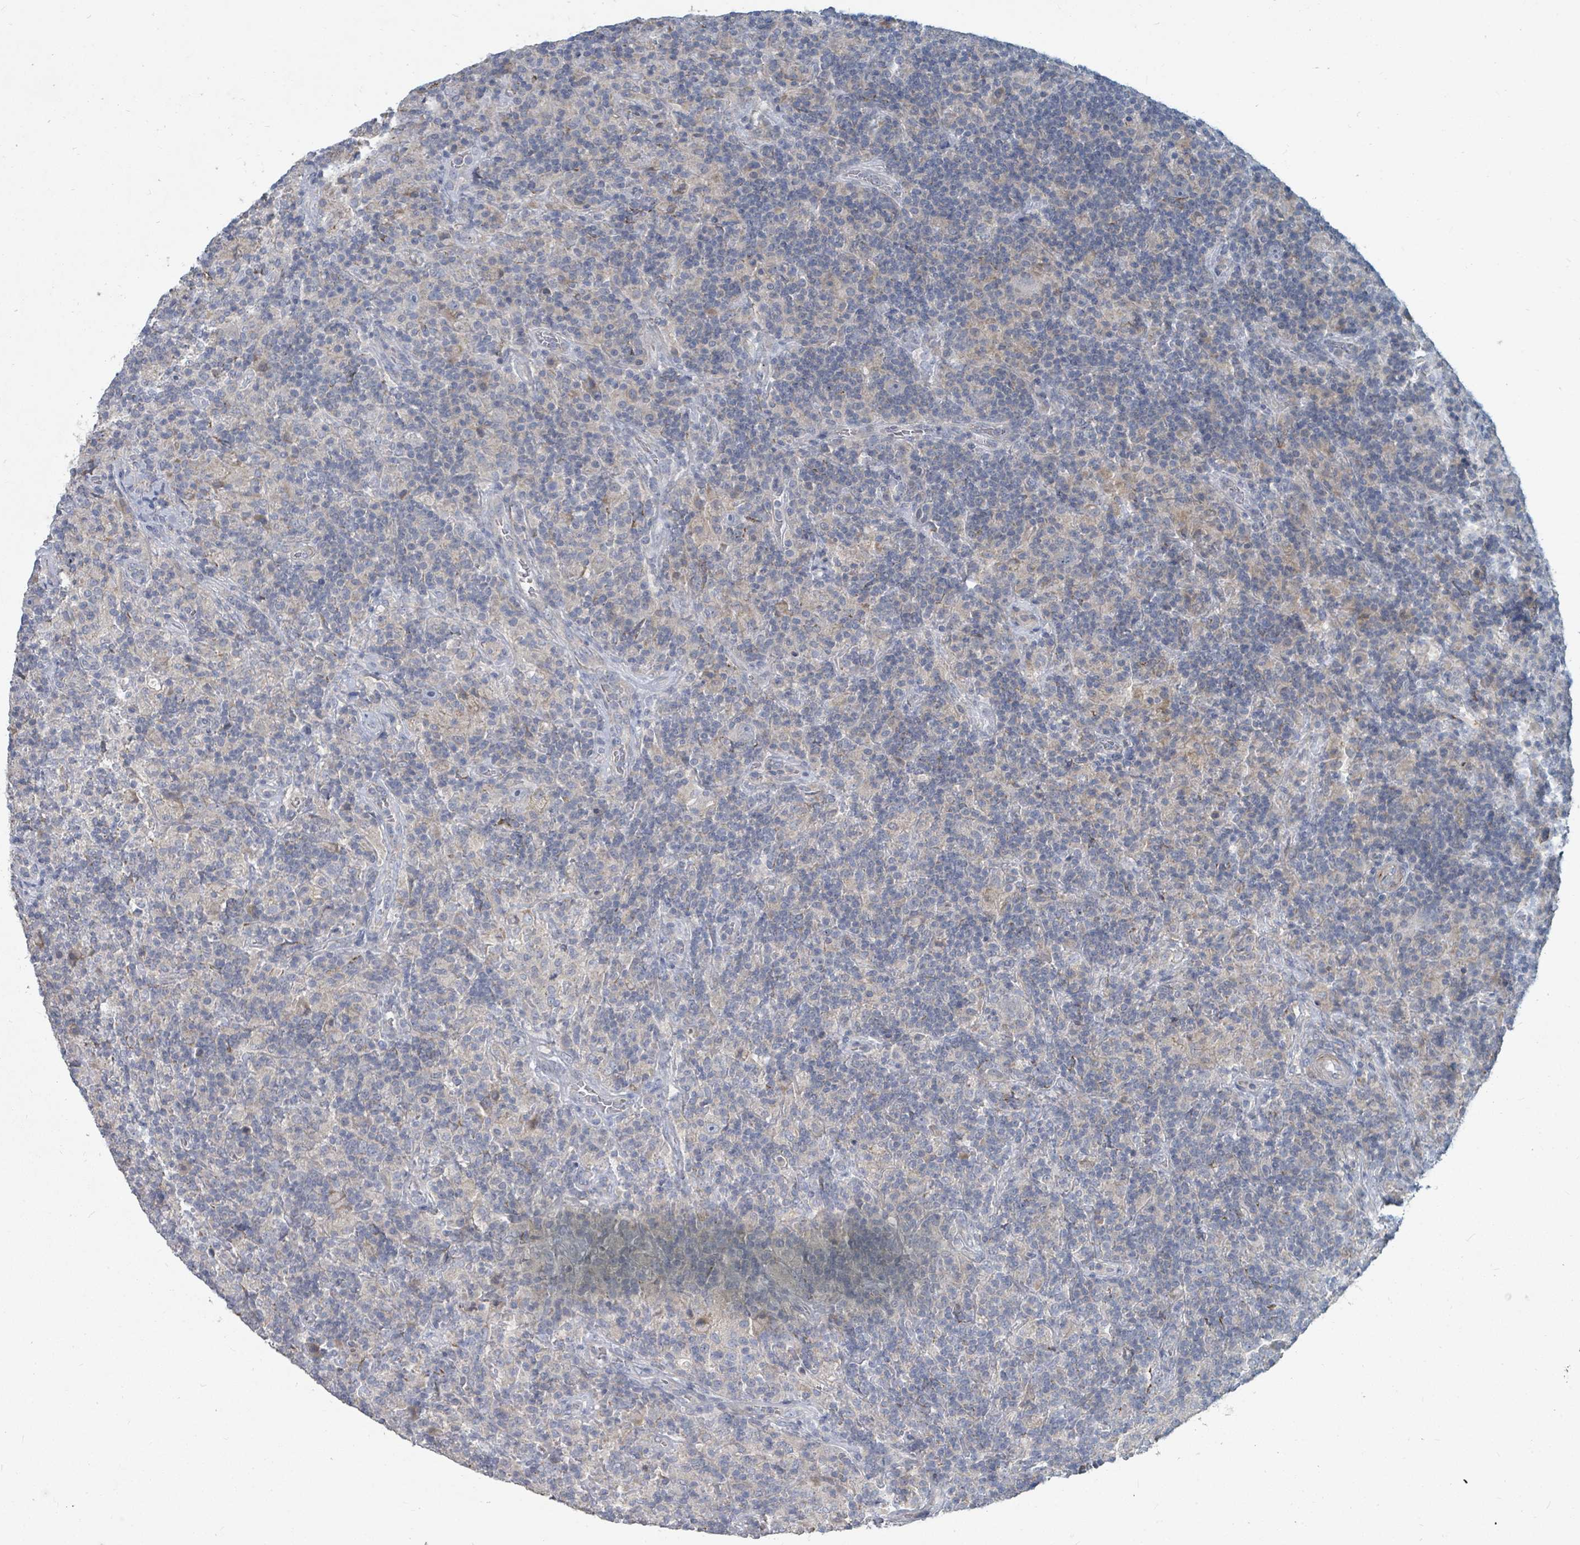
{"staining": {"intensity": "negative", "quantity": "none", "location": "none"}, "tissue": "lymphoma", "cell_type": "Tumor cells", "image_type": "cancer", "snomed": [{"axis": "morphology", "description": "Hodgkin's disease, NOS"}, {"axis": "topography", "description": "Lymph node"}], "caption": "Tumor cells show no significant protein expression in Hodgkin's disease. The staining was performed using DAB (3,3'-diaminobenzidine) to visualize the protein expression in brown, while the nuclei were stained in blue with hematoxylin (Magnification: 20x).", "gene": "ARGFX", "patient": {"sex": "male", "age": 70}}